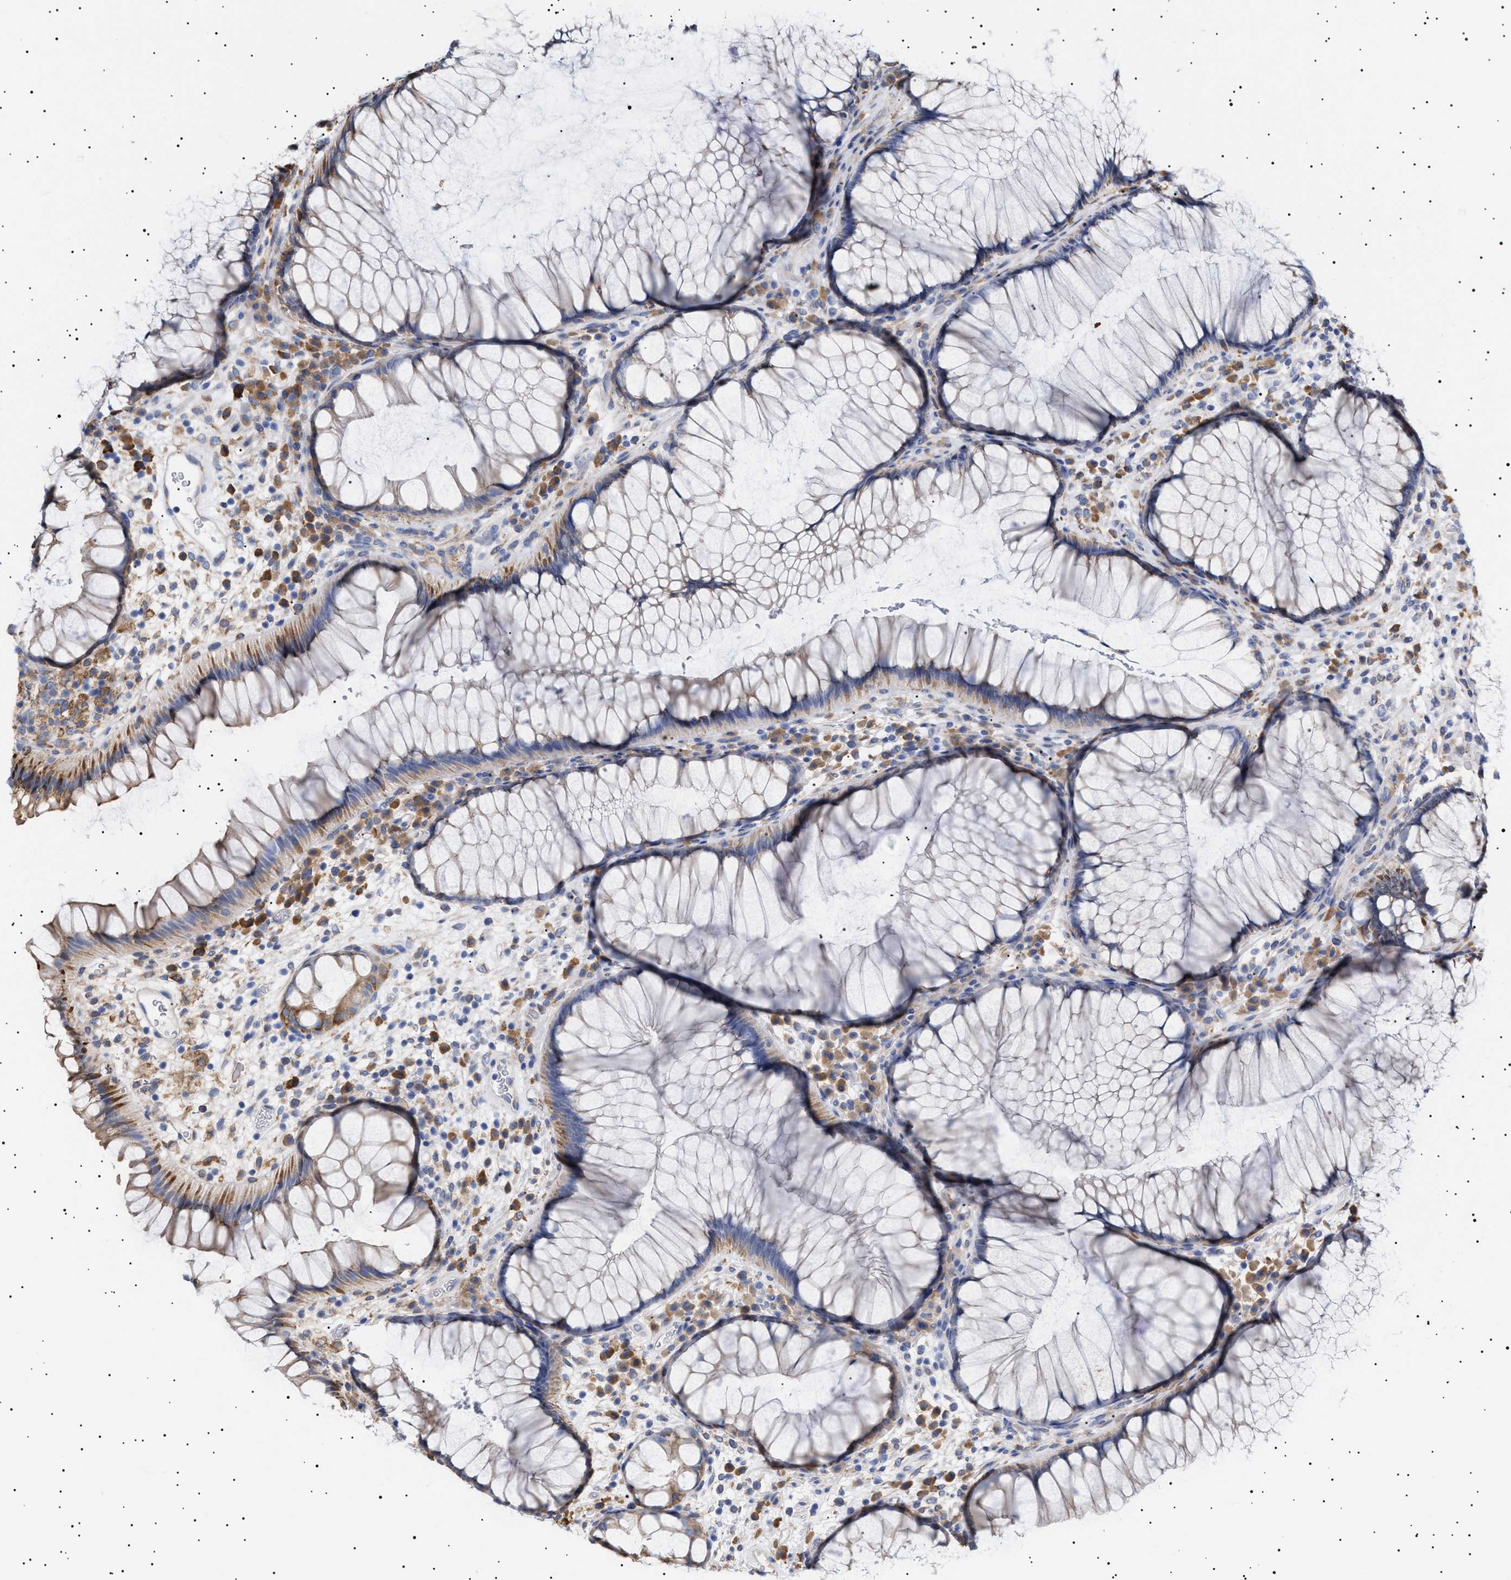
{"staining": {"intensity": "moderate", "quantity": "<25%", "location": "cytoplasmic/membranous"}, "tissue": "rectum", "cell_type": "Glandular cells", "image_type": "normal", "snomed": [{"axis": "morphology", "description": "Normal tissue, NOS"}, {"axis": "topography", "description": "Rectum"}], "caption": "Rectum was stained to show a protein in brown. There is low levels of moderate cytoplasmic/membranous staining in about <25% of glandular cells. The staining is performed using DAB brown chromogen to label protein expression. The nuclei are counter-stained blue using hematoxylin.", "gene": "ERCC6L2", "patient": {"sex": "male", "age": 51}}